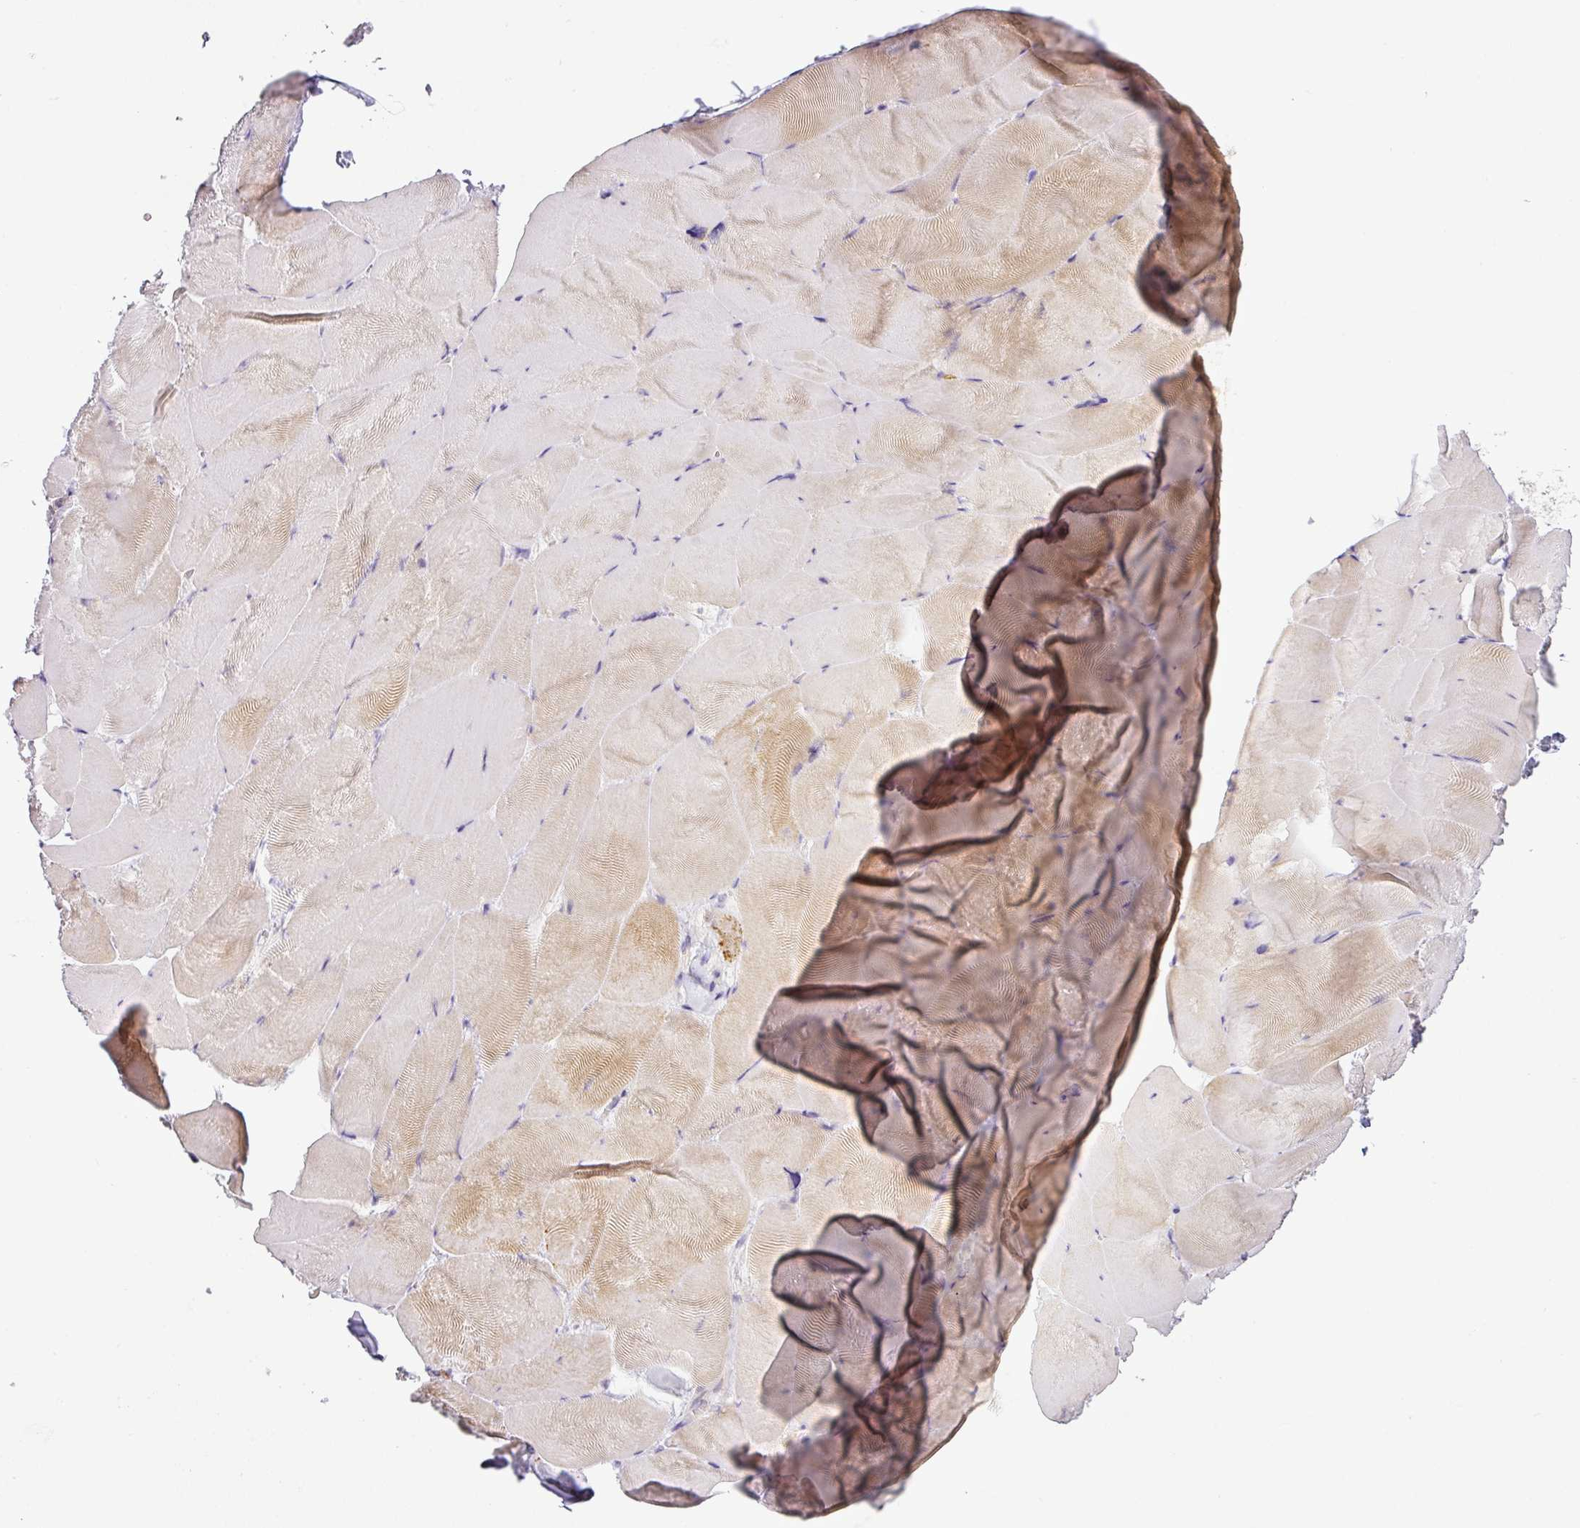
{"staining": {"intensity": "weak", "quantity": "25%-75%", "location": "cytoplasmic/membranous"}, "tissue": "skeletal muscle", "cell_type": "Myocytes", "image_type": "normal", "snomed": [{"axis": "morphology", "description": "Normal tissue, NOS"}, {"axis": "topography", "description": "Skeletal muscle"}], "caption": "Myocytes exhibit weak cytoplasmic/membranous positivity in approximately 25%-75% of cells in normal skeletal muscle. The staining was performed using DAB (3,3'-diaminobenzidine) to visualize the protein expression in brown, while the nuclei were stained in blue with hematoxylin (Magnification: 20x).", "gene": "NDUFB2", "patient": {"sex": "female", "age": 64}}